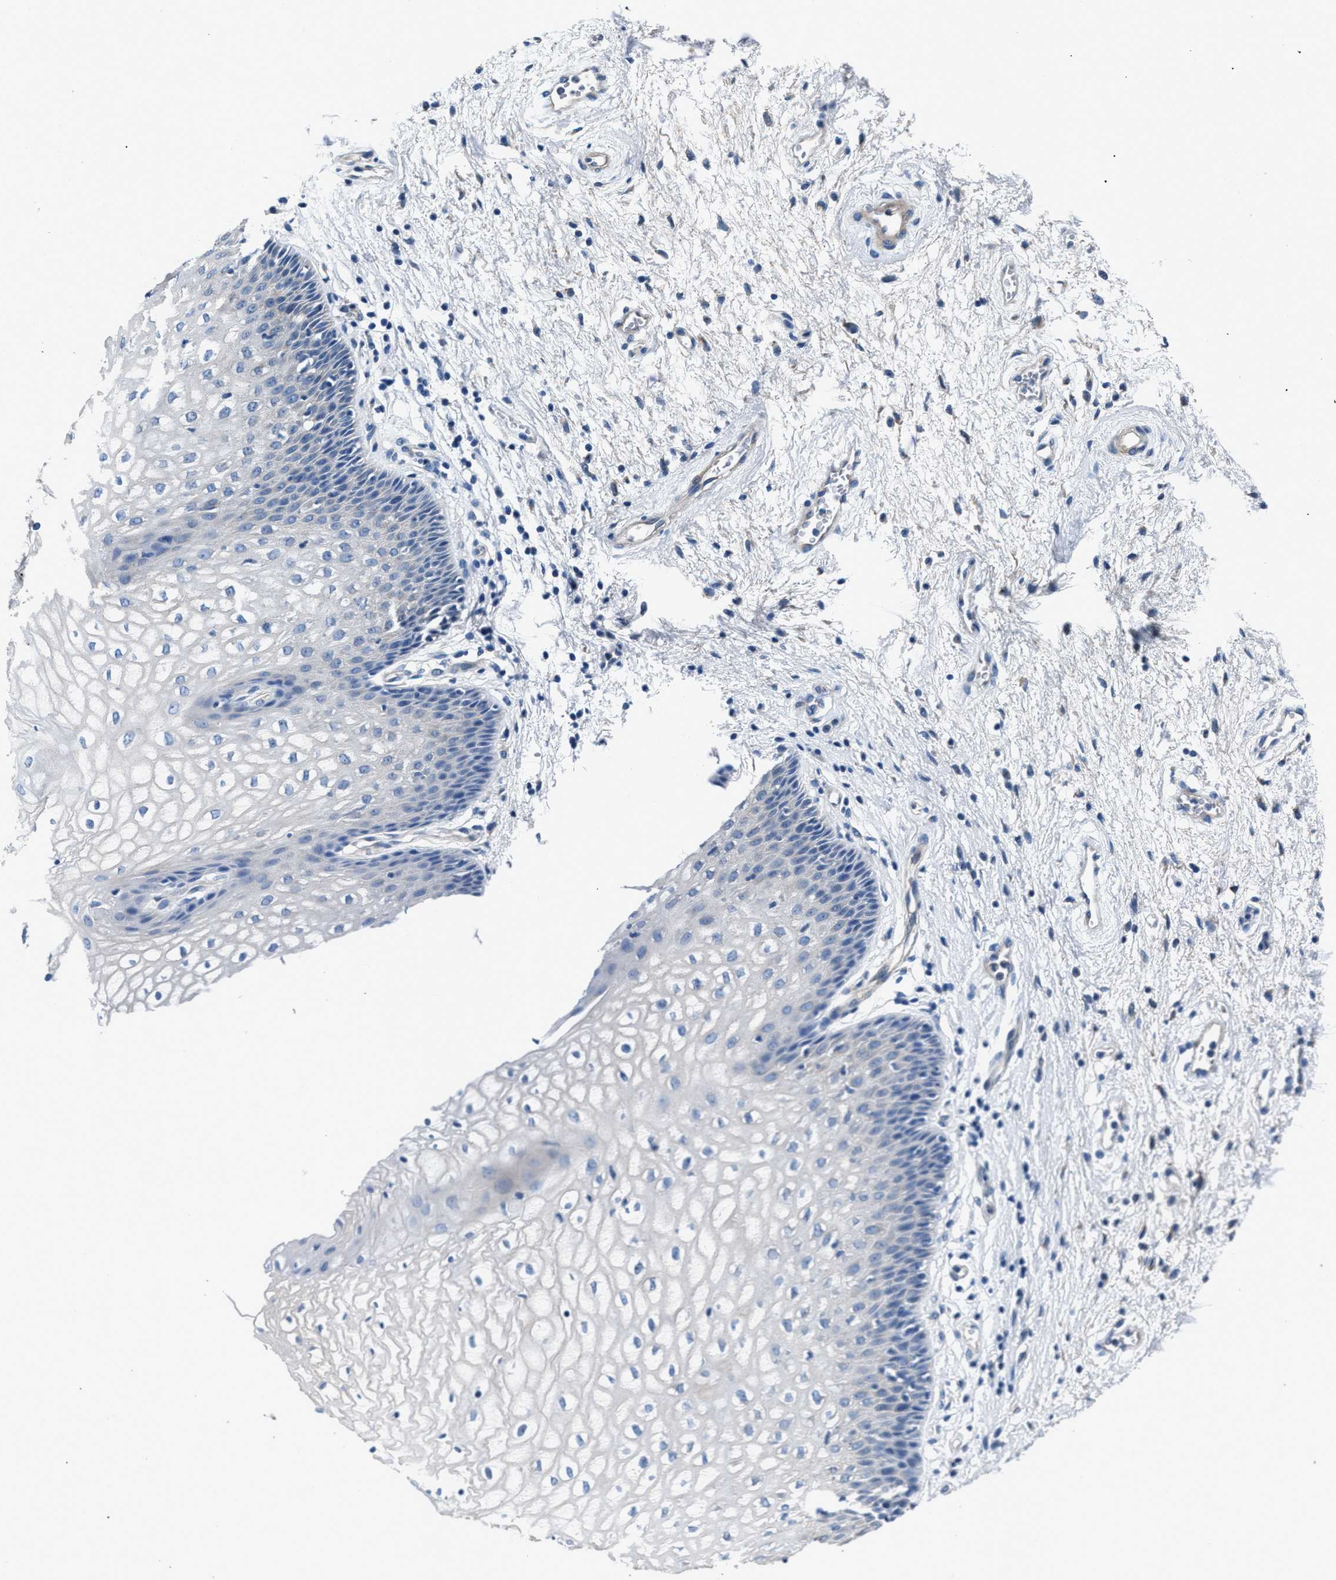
{"staining": {"intensity": "negative", "quantity": "none", "location": "none"}, "tissue": "vagina", "cell_type": "Squamous epithelial cells", "image_type": "normal", "snomed": [{"axis": "morphology", "description": "Normal tissue, NOS"}, {"axis": "topography", "description": "Vagina"}], "caption": "This image is of unremarkable vagina stained with immunohistochemistry to label a protein in brown with the nuclei are counter-stained blue. There is no expression in squamous epithelial cells.", "gene": "CDRT4", "patient": {"sex": "female", "age": 34}}